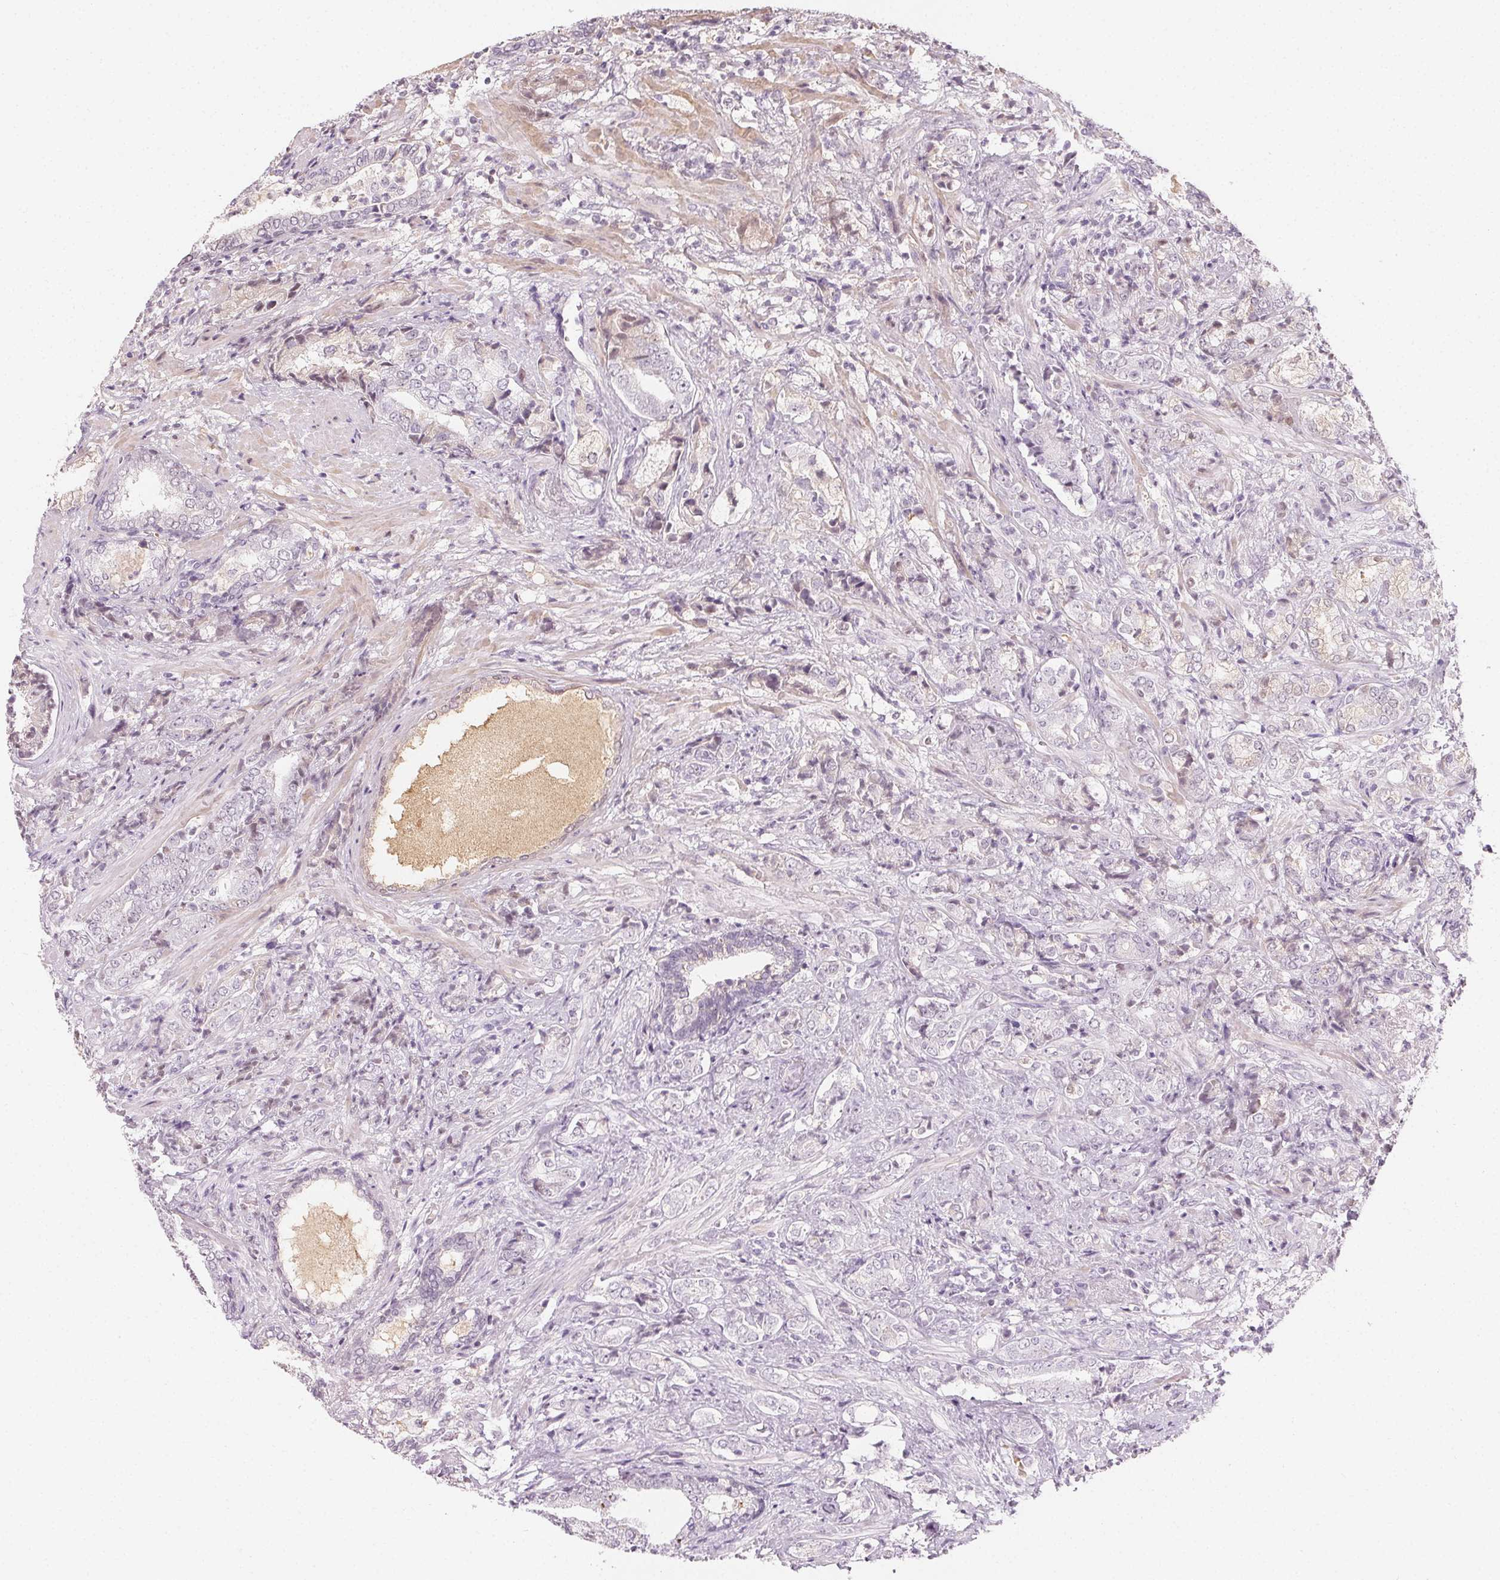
{"staining": {"intensity": "weak", "quantity": "<25%", "location": "nuclear"}, "tissue": "prostate cancer", "cell_type": "Tumor cells", "image_type": "cancer", "snomed": [{"axis": "morphology", "description": "Adenocarcinoma, High grade"}, {"axis": "topography", "description": "Prostate"}], "caption": "Prostate cancer was stained to show a protein in brown. There is no significant expression in tumor cells. (Stains: DAB (3,3'-diaminobenzidine) immunohistochemistry (IHC) with hematoxylin counter stain, Microscopy: brightfield microscopy at high magnification).", "gene": "AFM", "patient": {"sex": "male", "age": 62}}